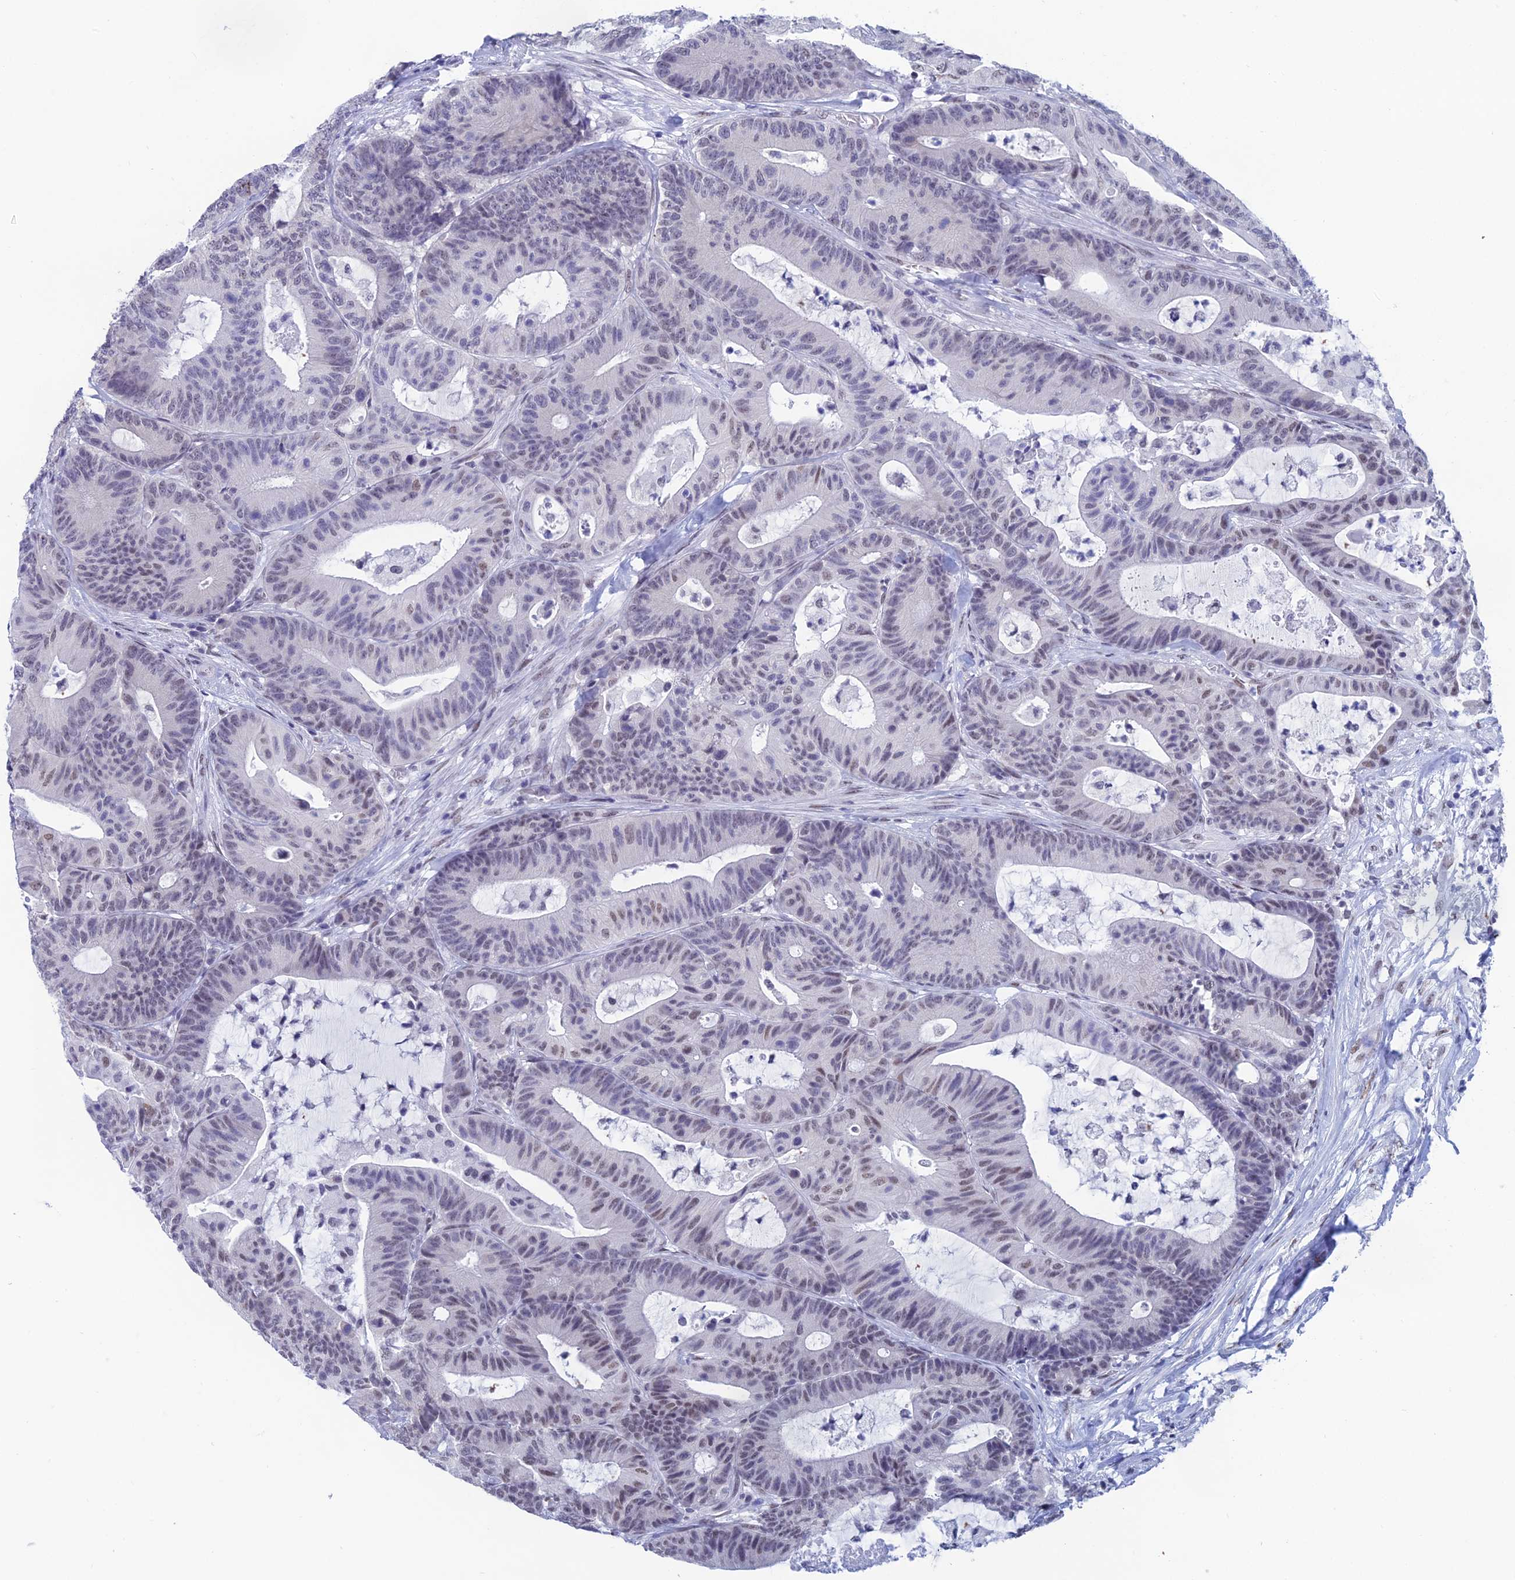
{"staining": {"intensity": "weak", "quantity": "<25%", "location": "nuclear"}, "tissue": "colorectal cancer", "cell_type": "Tumor cells", "image_type": "cancer", "snomed": [{"axis": "morphology", "description": "Adenocarcinoma, NOS"}, {"axis": "topography", "description": "Colon"}], "caption": "A micrograph of human colorectal cancer is negative for staining in tumor cells.", "gene": "NABP2", "patient": {"sex": "female", "age": 84}}